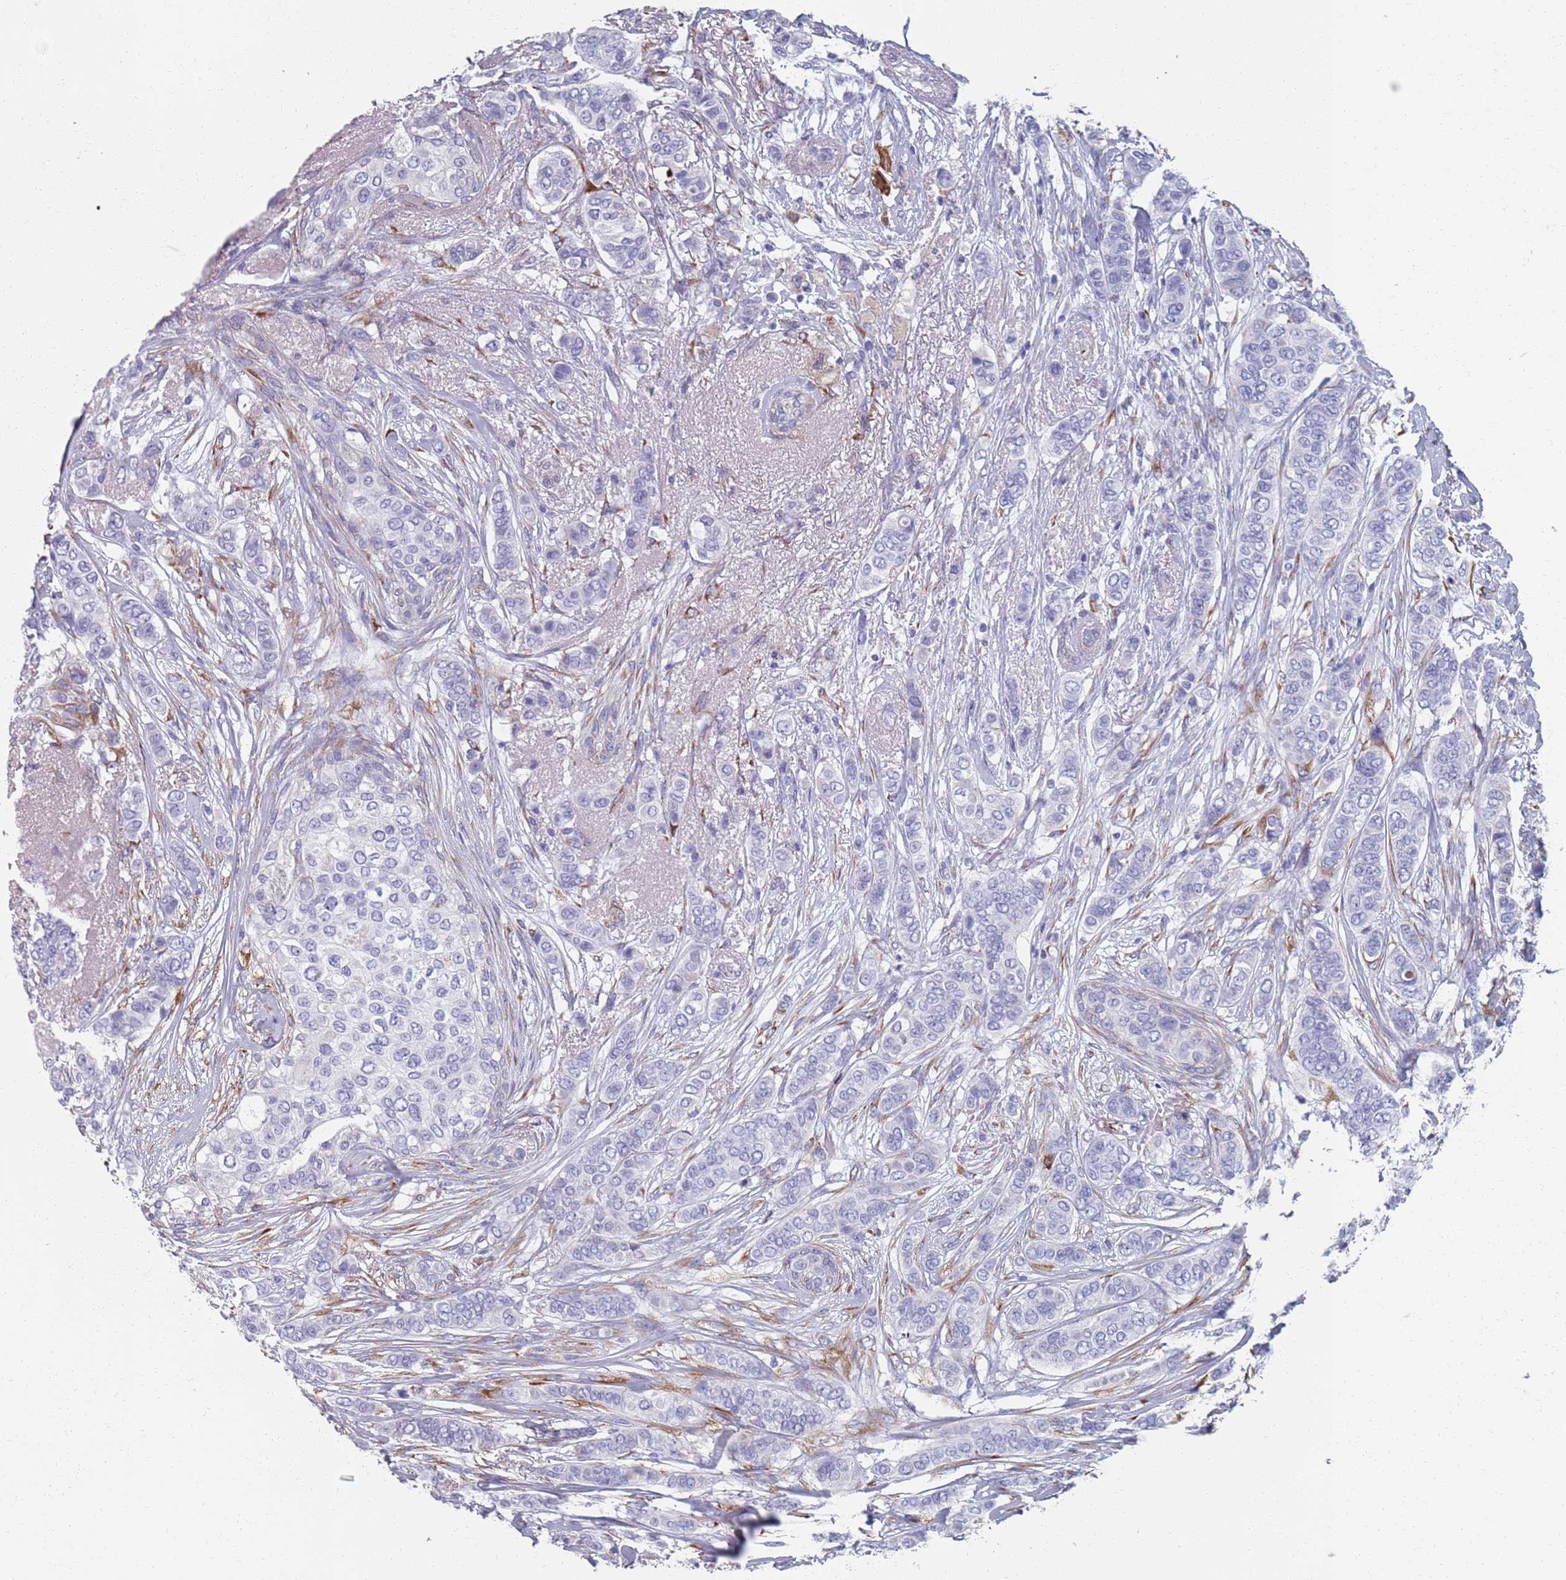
{"staining": {"intensity": "negative", "quantity": "none", "location": "none"}, "tissue": "breast cancer", "cell_type": "Tumor cells", "image_type": "cancer", "snomed": [{"axis": "morphology", "description": "Lobular carcinoma"}, {"axis": "topography", "description": "Breast"}], "caption": "Immunohistochemical staining of lobular carcinoma (breast) shows no significant staining in tumor cells.", "gene": "PLOD1", "patient": {"sex": "female", "age": 51}}